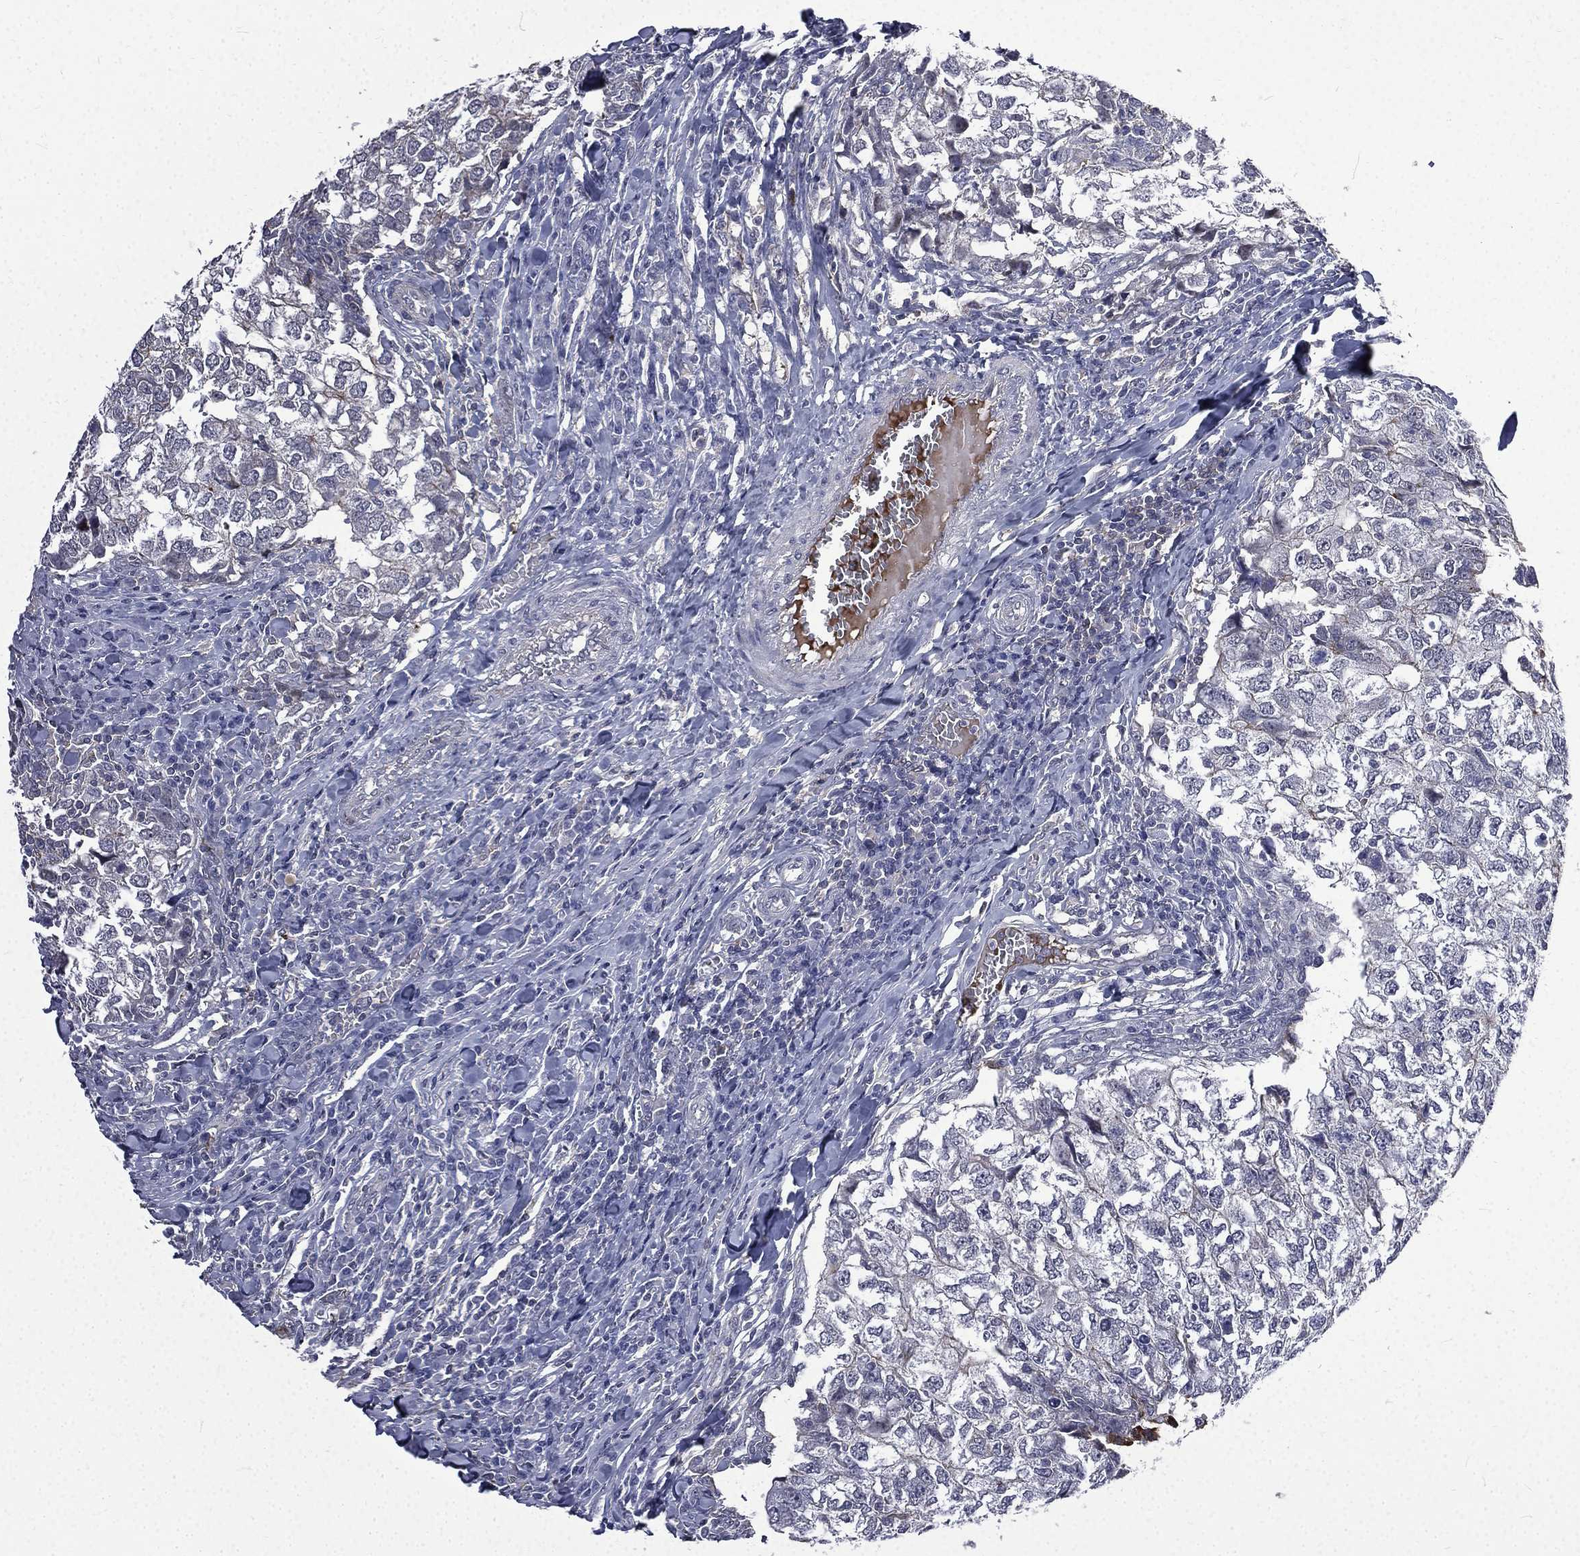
{"staining": {"intensity": "negative", "quantity": "none", "location": "none"}, "tissue": "breast cancer", "cell_type": "Tumor cells", "image_type": "cancer", "snomed": [{"axis": "morphology", "description": "Duct carcinoma"}, {"axis": "topography", "description": "Breast"}], "caption": "DAB (3,3'-diaminobenzidine) immunohistochemical staining of breast cancer (invasive ductal carcinoma) displays no significant positivity in tumor cells.", "gene": "FGG", "patient": {"sex": "female", "age": 30}}